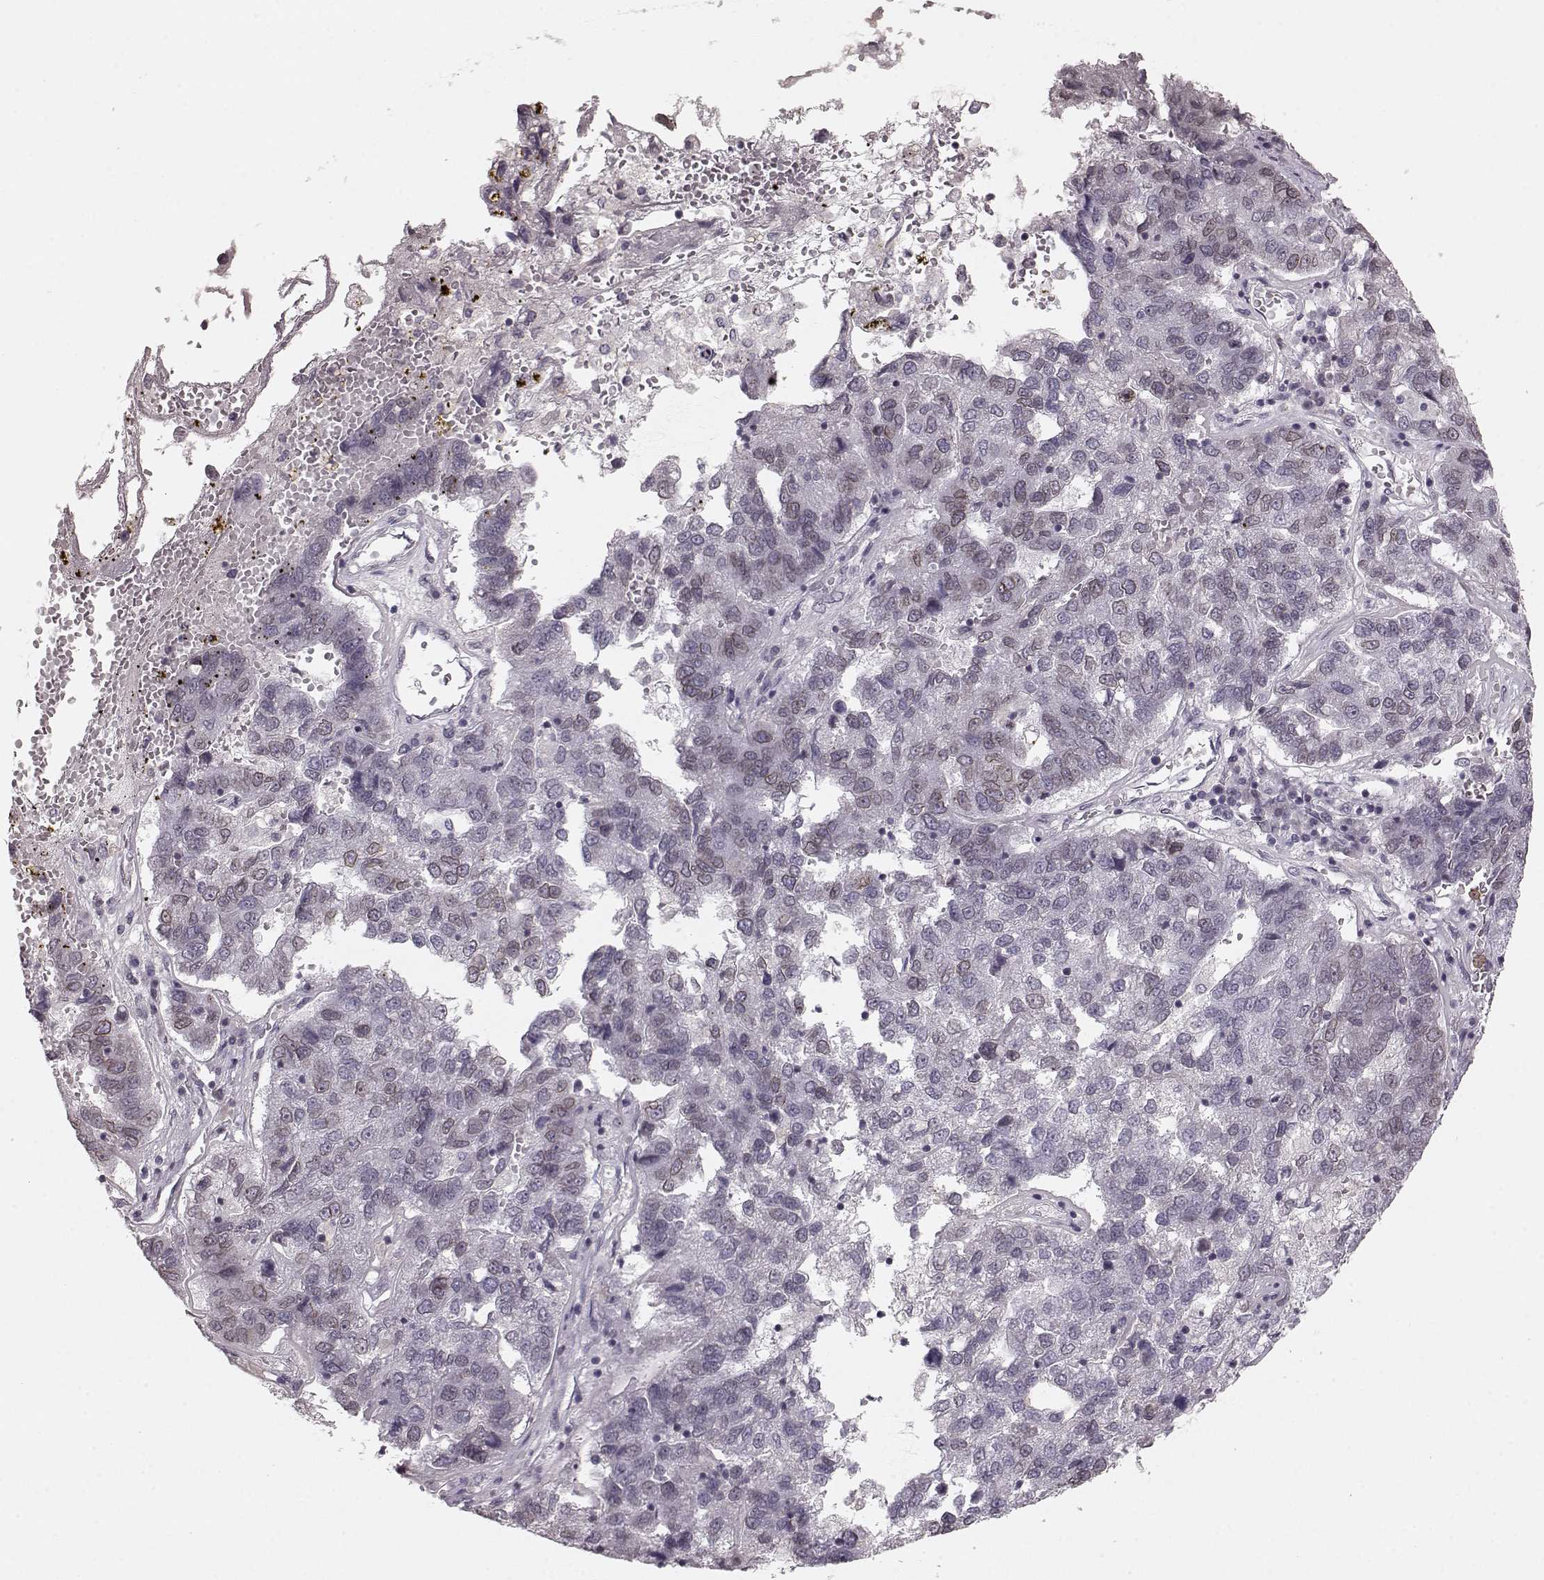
{"staining": {"intensity": "weak", "quantity": "25%-75%", "location": "cytoplasmic/membranous,nuclear"}, "tissue": "pancreatic cancer", "cell_type": "Tumor cells", "image_type": "cancer", "snomed": [{"axis": "morphology", "description": "Adenocarcinoma, NOS"}, {"axis": "topography", "description": "Pancreas"}], "caption": "This image reveals pancreatic cancer (adenocarcinoma) stained with IHC to label a protein in brown. The cytoplasmic/membranous and nuclear of tumor cells show weak positivity for the protein. Nuclei are counter-stained blue.", "gene": "DCAF12", "patient": {"sex": "female", "age": 61}}